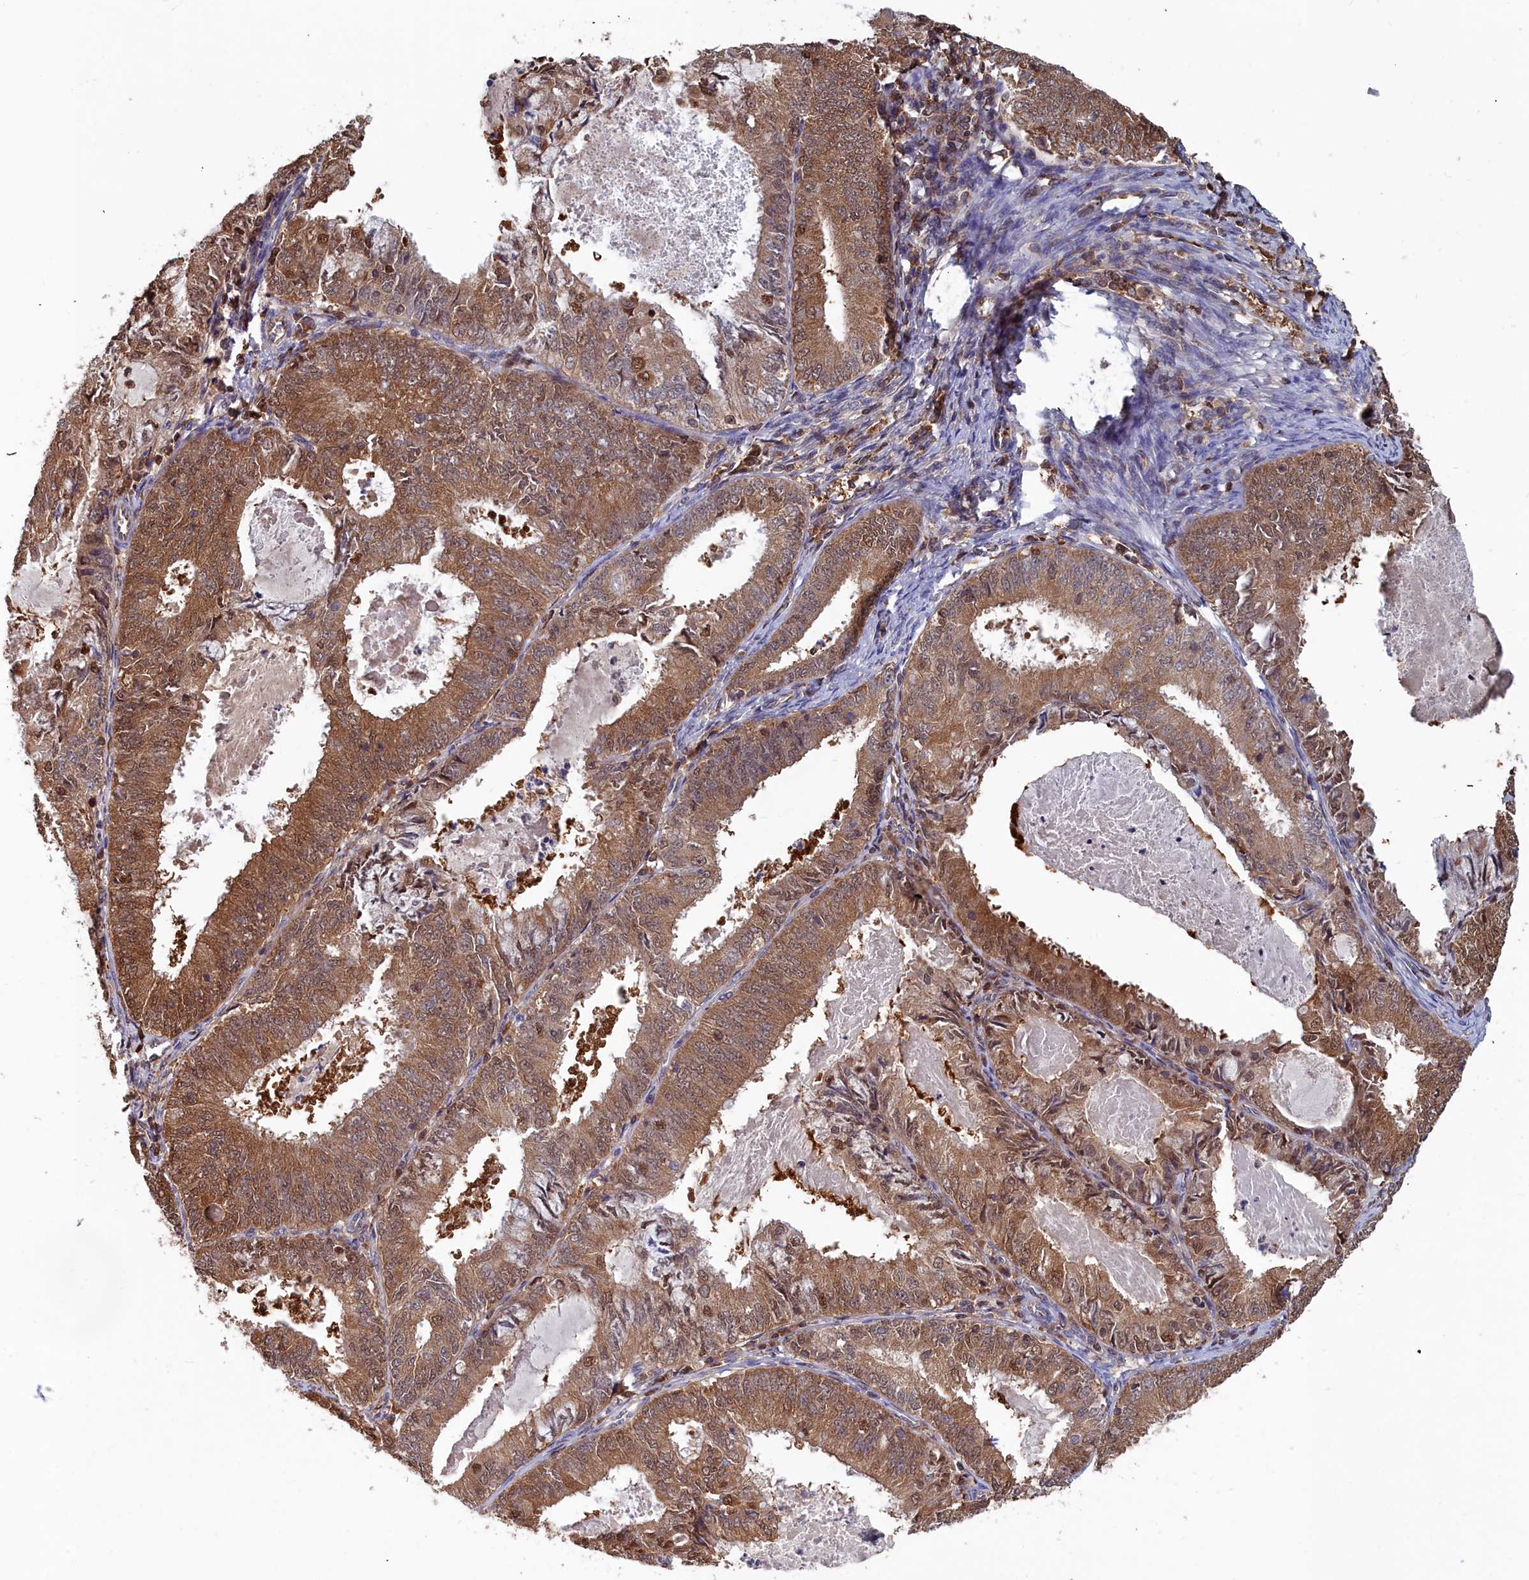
{"staining": {"intensity": "moderate", "quantity": ">75%", "location": "cytoplasmic/membranous,nuclear"}, "tissue": "endometrial cancer", "cell_type": "Tumor cells", "image_type": "cancer", "snomed": [{"axis": "morphology", "description": "Adenocarcinoma, NOS"}, {"axis": "topography", "description": "Endometrium"}], "caption": "Moderate cytoplasmic/membranous and nuclear expression is appreciated in approximately >75% of tumor cells in endometrial adenocarcinoma.", "gene": "GFRA2", "patient": {"sex": "female", "age": 57}}